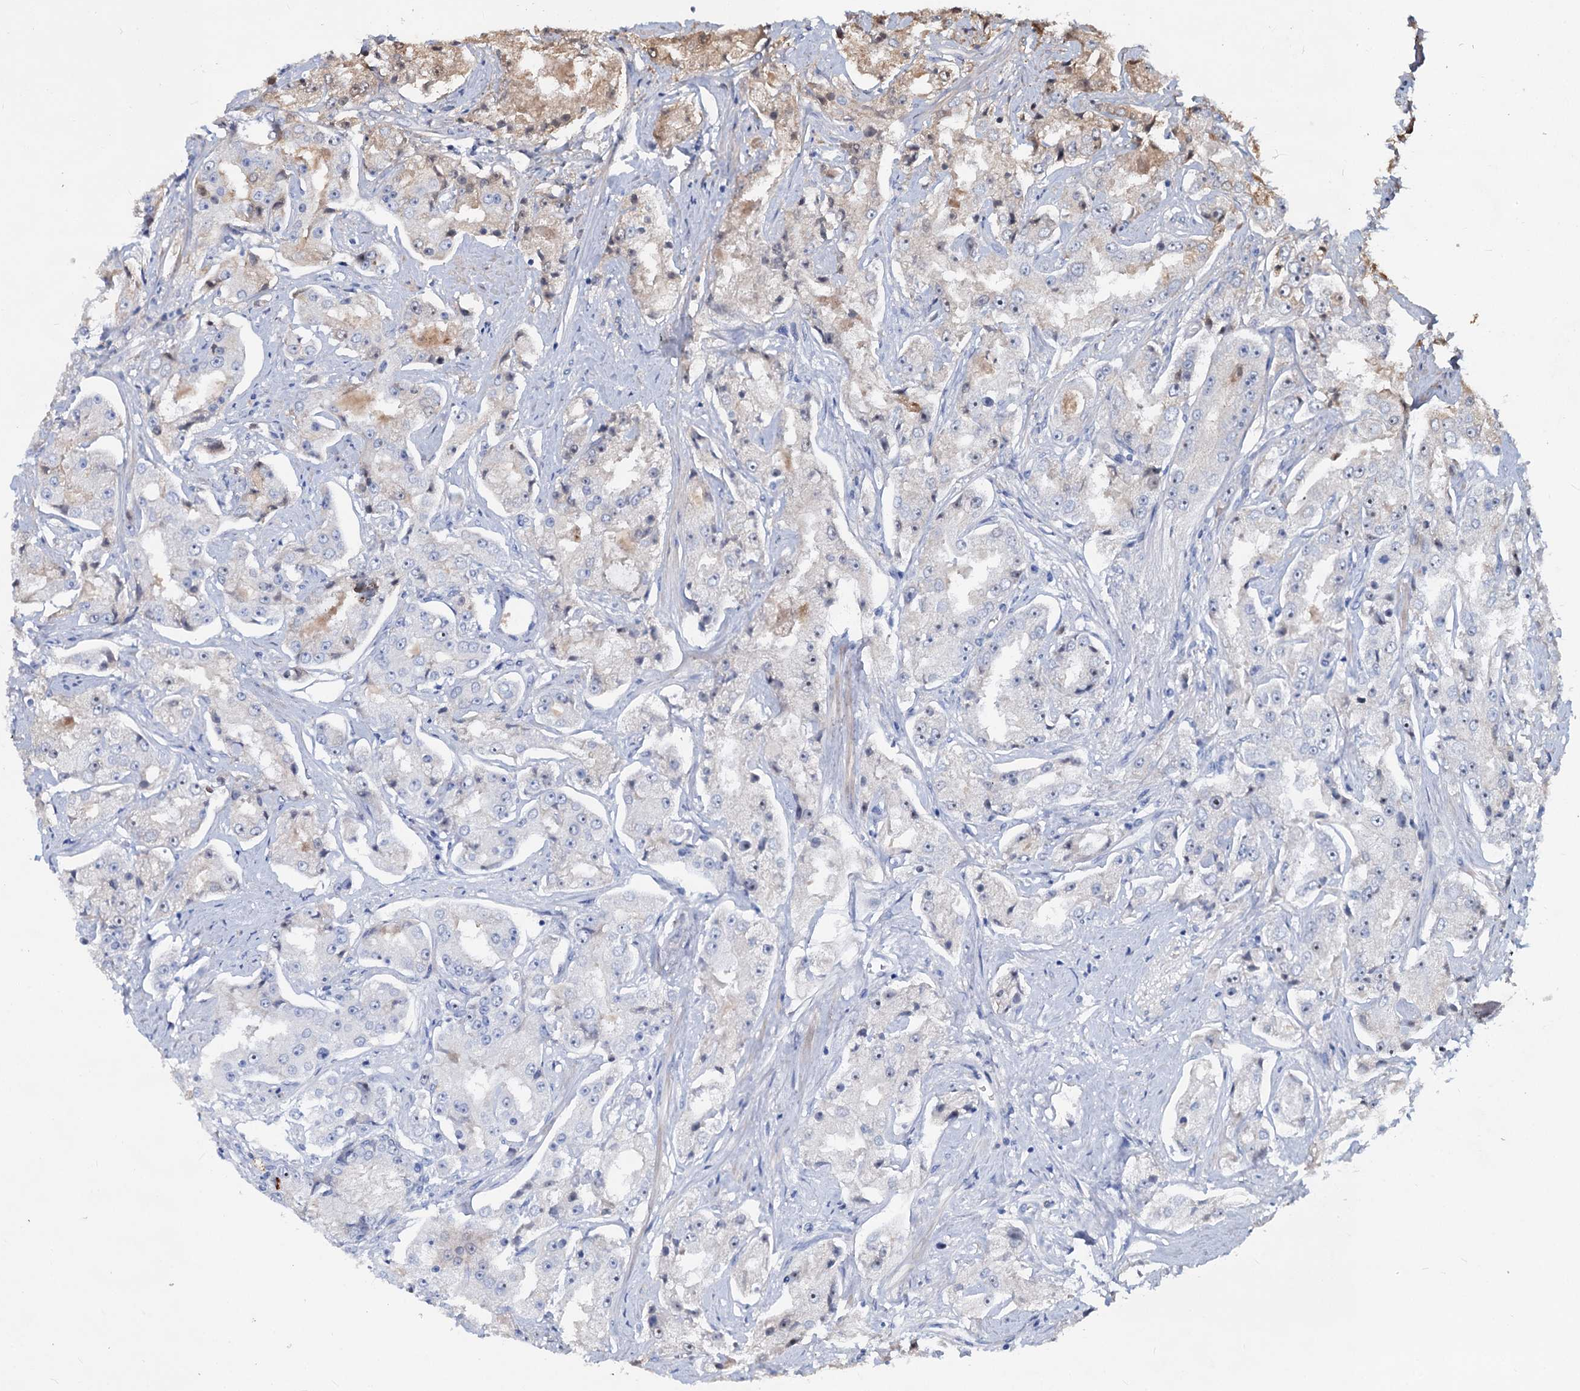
{"staining": {"intensity": "weak", "quantity": "<25%", "location": "cytoplasmic/membranous"}, "tissue": "prostate cancer", "cell_type": "Tumor cells", "image_type": "cancer", "snomed": [{"axis": "morphology", "description": "Adenocarcinoma, High grade"}, {"axis": "topography", "description": "Prostate"}], "caption": "Tumor cells show no significant protein staining in adenocarcinoma (high-grade) (prostate).", "gene": "CHRD", "patient": {"sex": "male", "age": 73}}